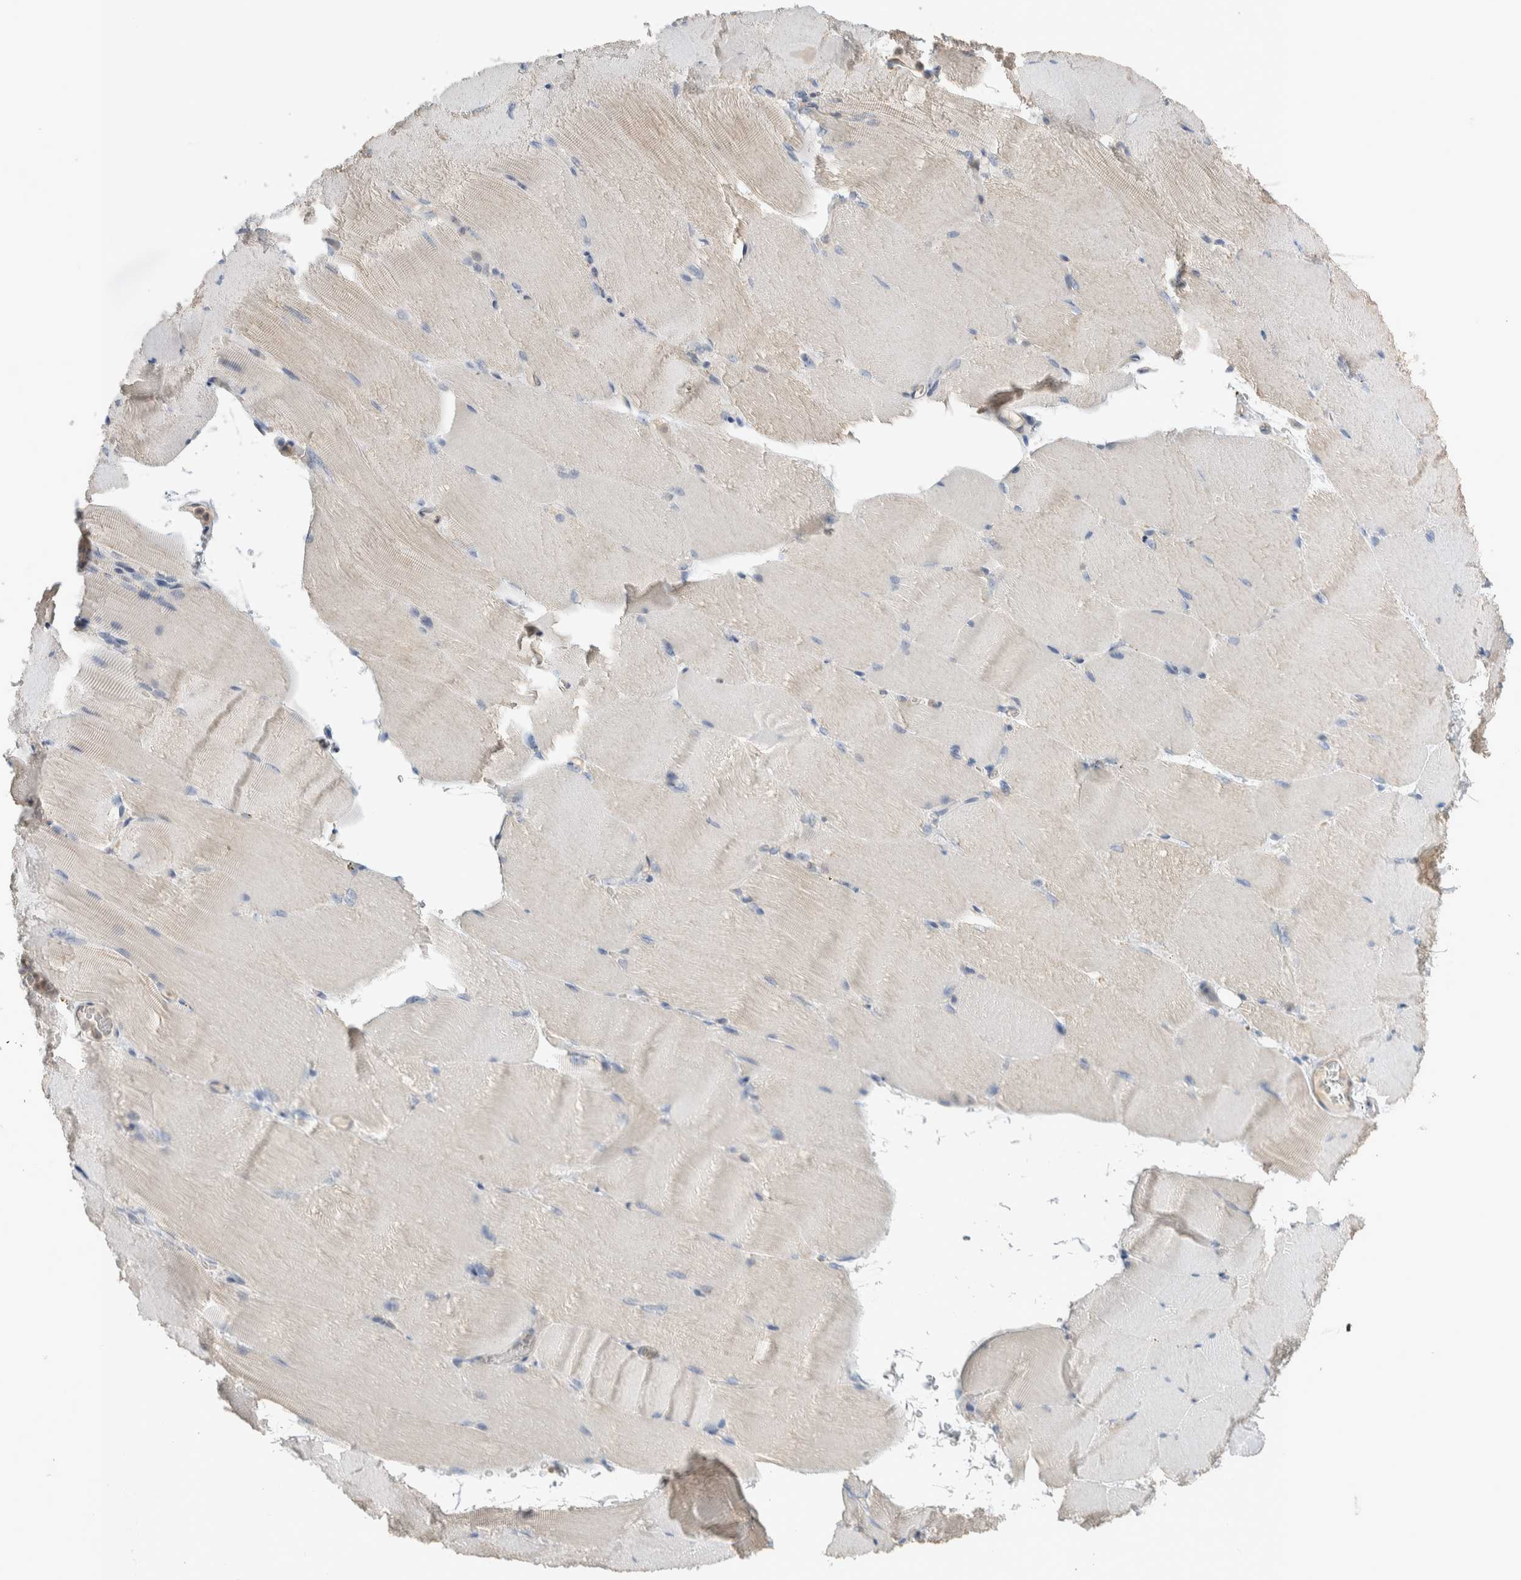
{"staining": {"intensity": "negative", "quantity": "none", "location": "none"}, "tissue": "skeletal muscle", "cell_type": "Myocytes", "image_type": "normal", "snomed": [{"axis": "morphology", "description": "Normal tissue, NOS"}, {"axis": "topography", "description": "Skeletal muscle"}, {"axis": "topography", "description": "Parathyroid gland"}], "caption": "A high-resolution photomicrograph shows IHC staining of normal skeletal muscle, which reveals no significant expression in myocytes. (Stains: DAB immunohistochemistry (IHC) with hematoxylin counter stain, Microscopy: brightfield microscopy at high magnification).", "gene": "NFKB2", "patient": {"sex": "female", "age": 37}}